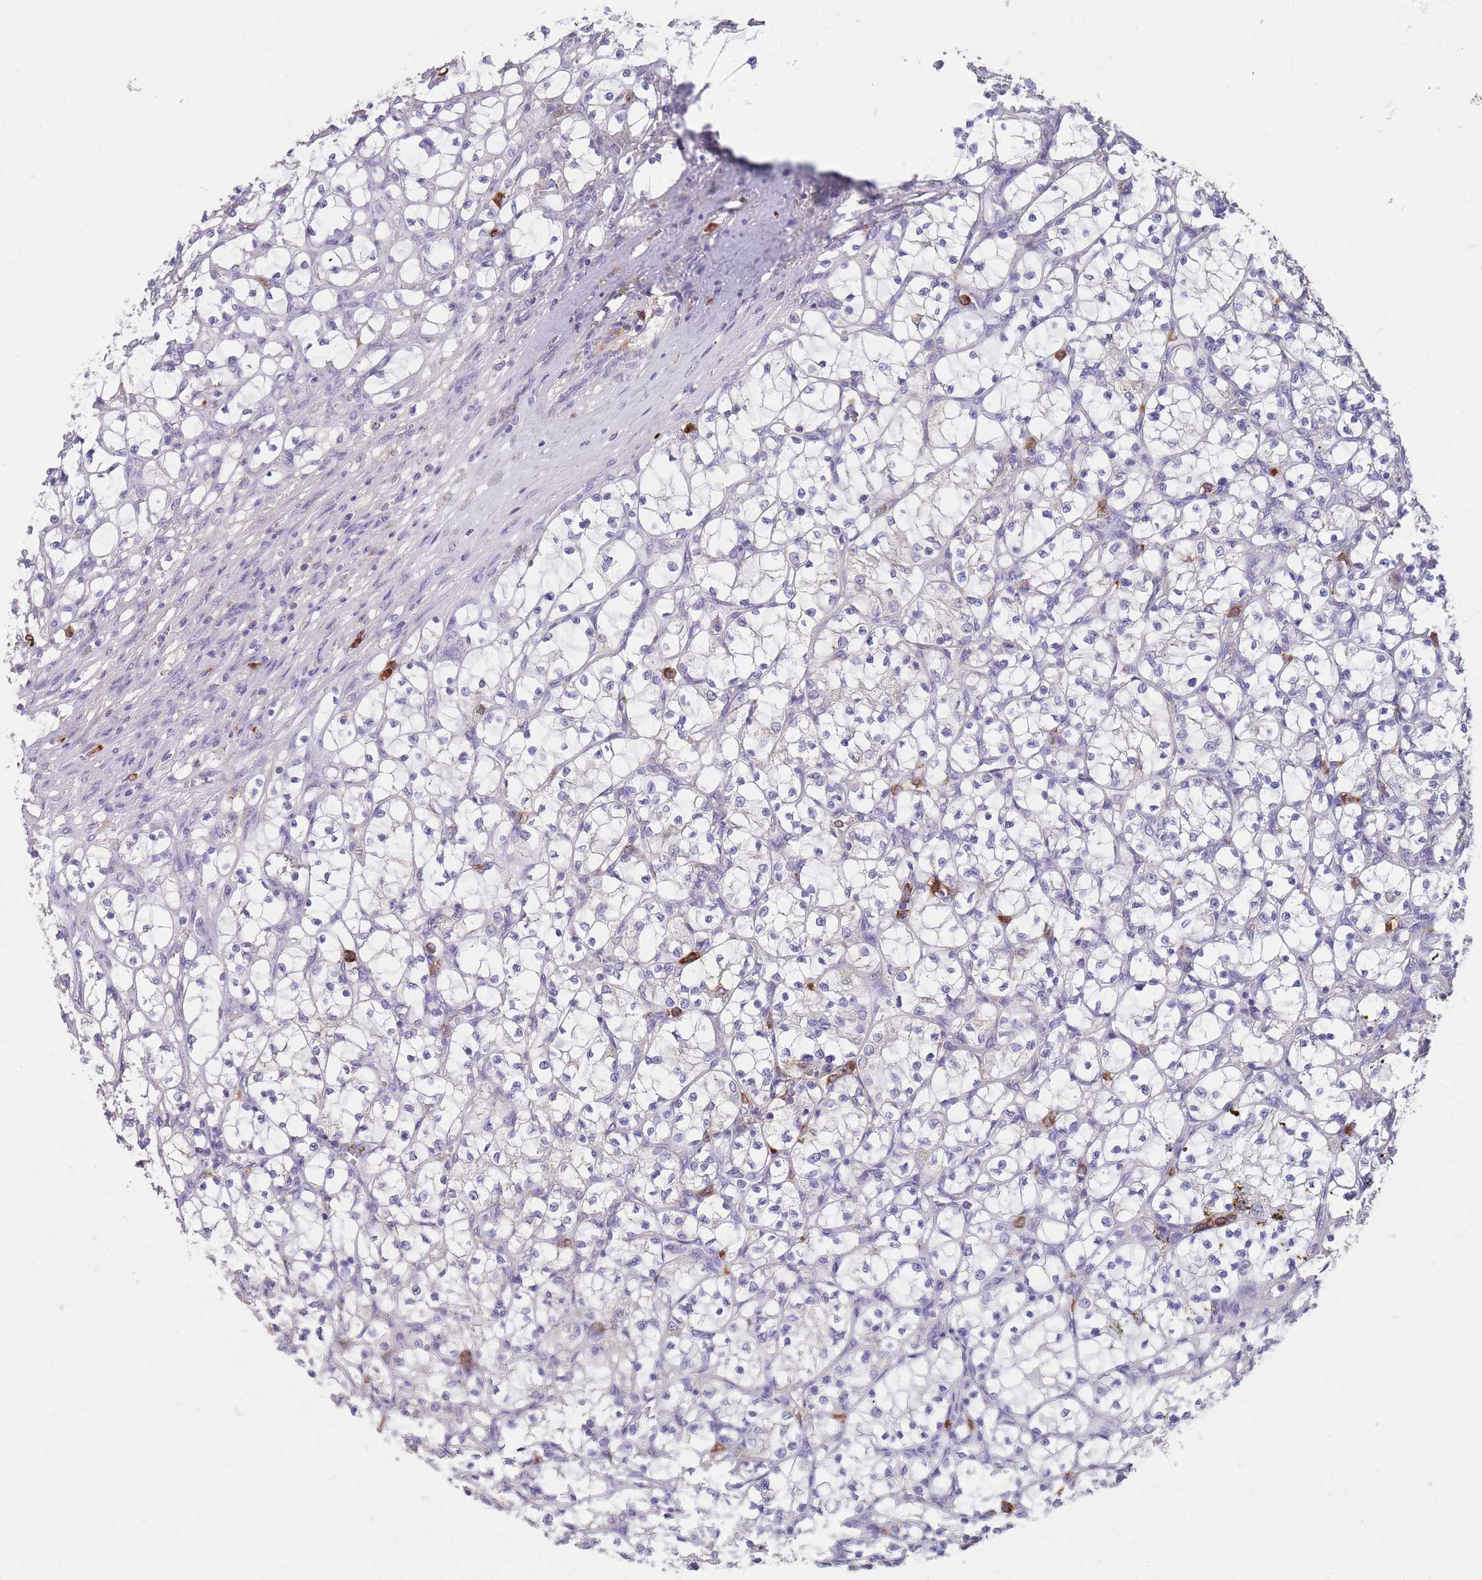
{"staining": {"intensity": "negative", "quantity": "none", "location": "none"}, "tissue": "renal cancer", "cell_type": "Tumor cells", "image_type": "cancer", "snomed": [{"axis": "morphology", "description": "Adenocarcinoma, NOS"}, {"axis": "topography", "description": "Kidney"}], "caption": "Image shows no significant protein staining in tumor cells of renal cancer (adenocarcinoma).", "gene": "CLEC12A", "patient": {"sex": "female", "age": 69}}